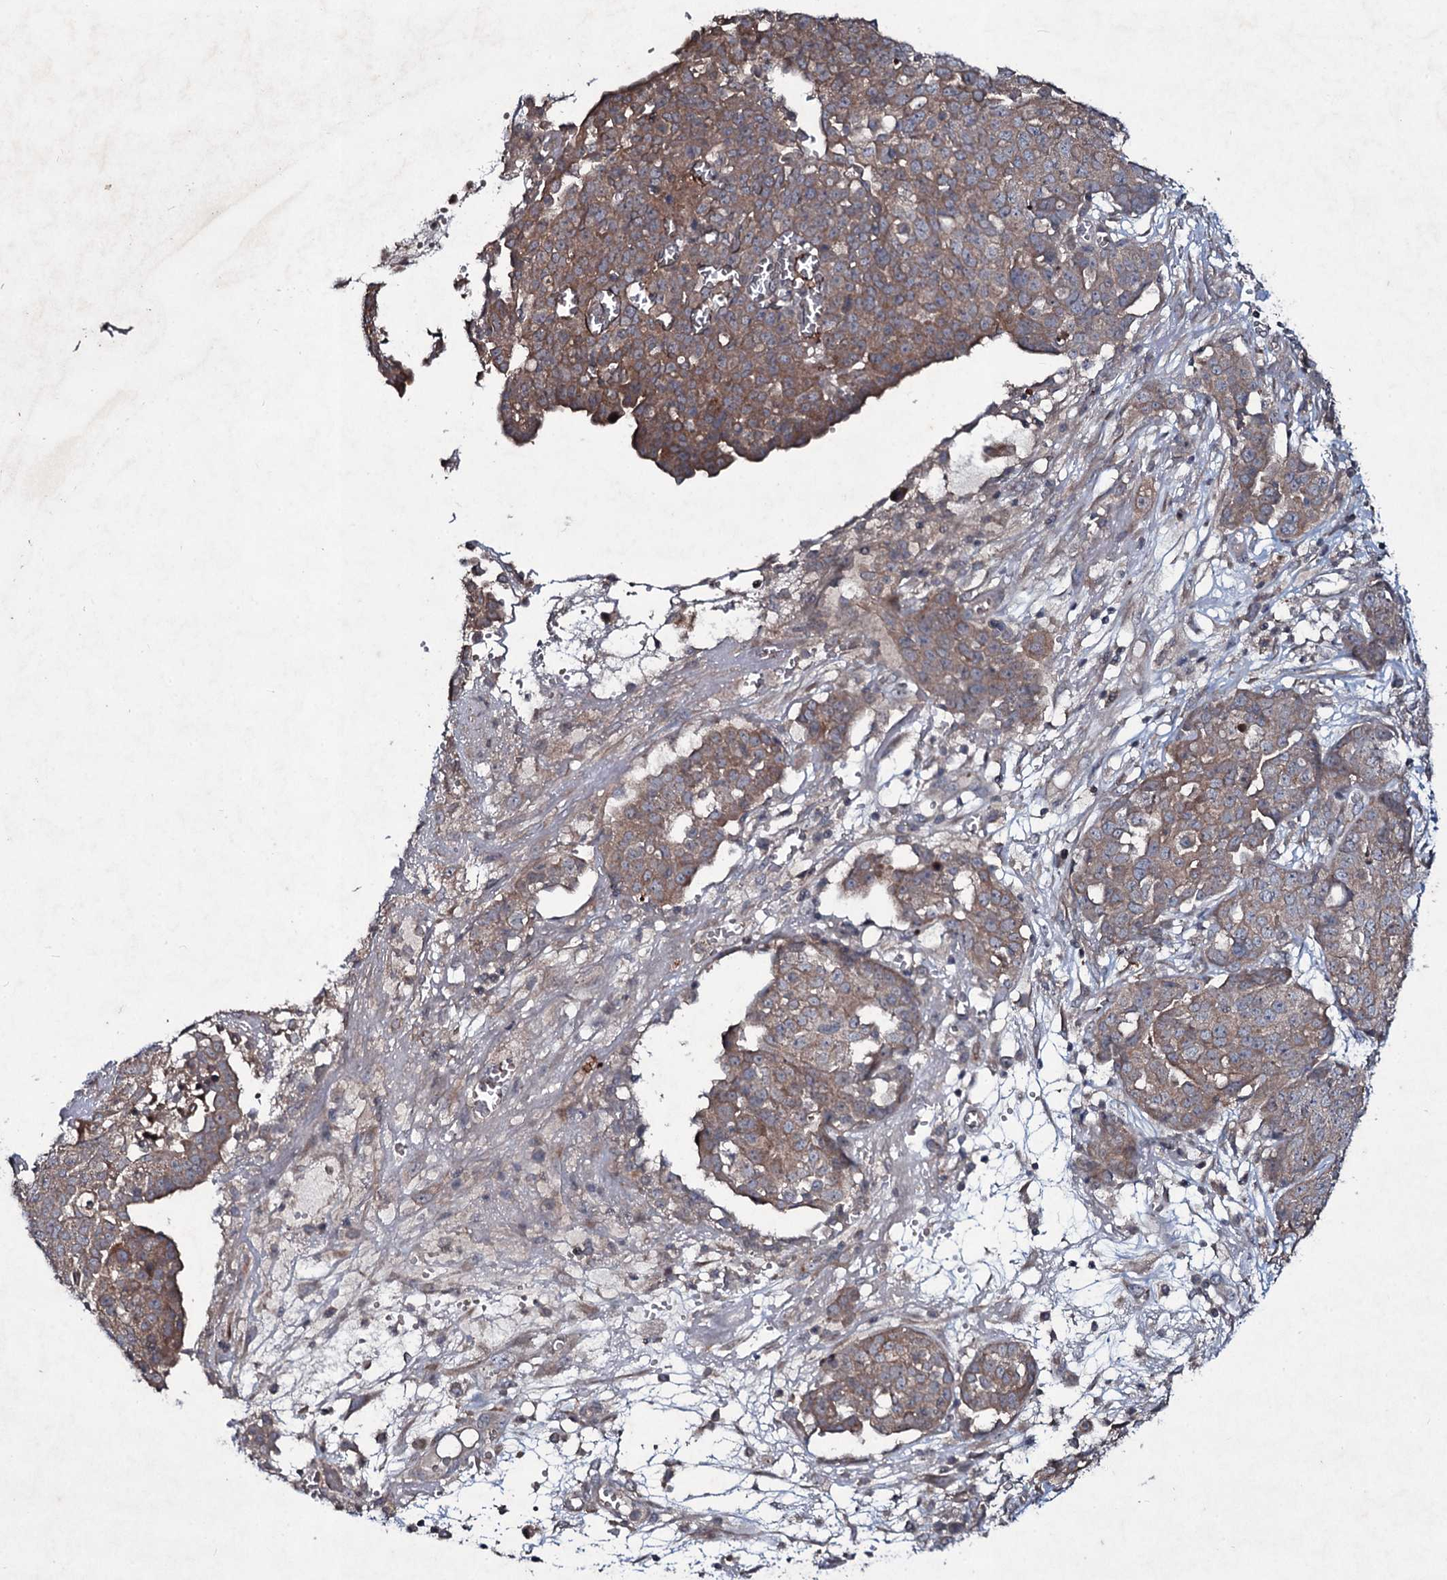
{"staining": {"intensity": "moderate", "quantity": "25%-75%", "location": "cytoplasmic/membranous"}, "tissue": "ovarian cancer", "cell_type": "Tumor cells", "image_type": "cancer", "snomed": [{"axis": "morphology", "description": "Cystadenocarcinoma, serous, NOS"}, {"axis": "topography", "description": "Soft tissue"}, {"axis": "topography", "description": "Ovary"}], "caption": "A brown stain highlights moderate cytoplasmic/membranous staining of a protein in serous cystadenocarcinoma (ovarian) tumor cells.", "gene": "SNAP23", "patient": {"sex": "female", "age": 57}}